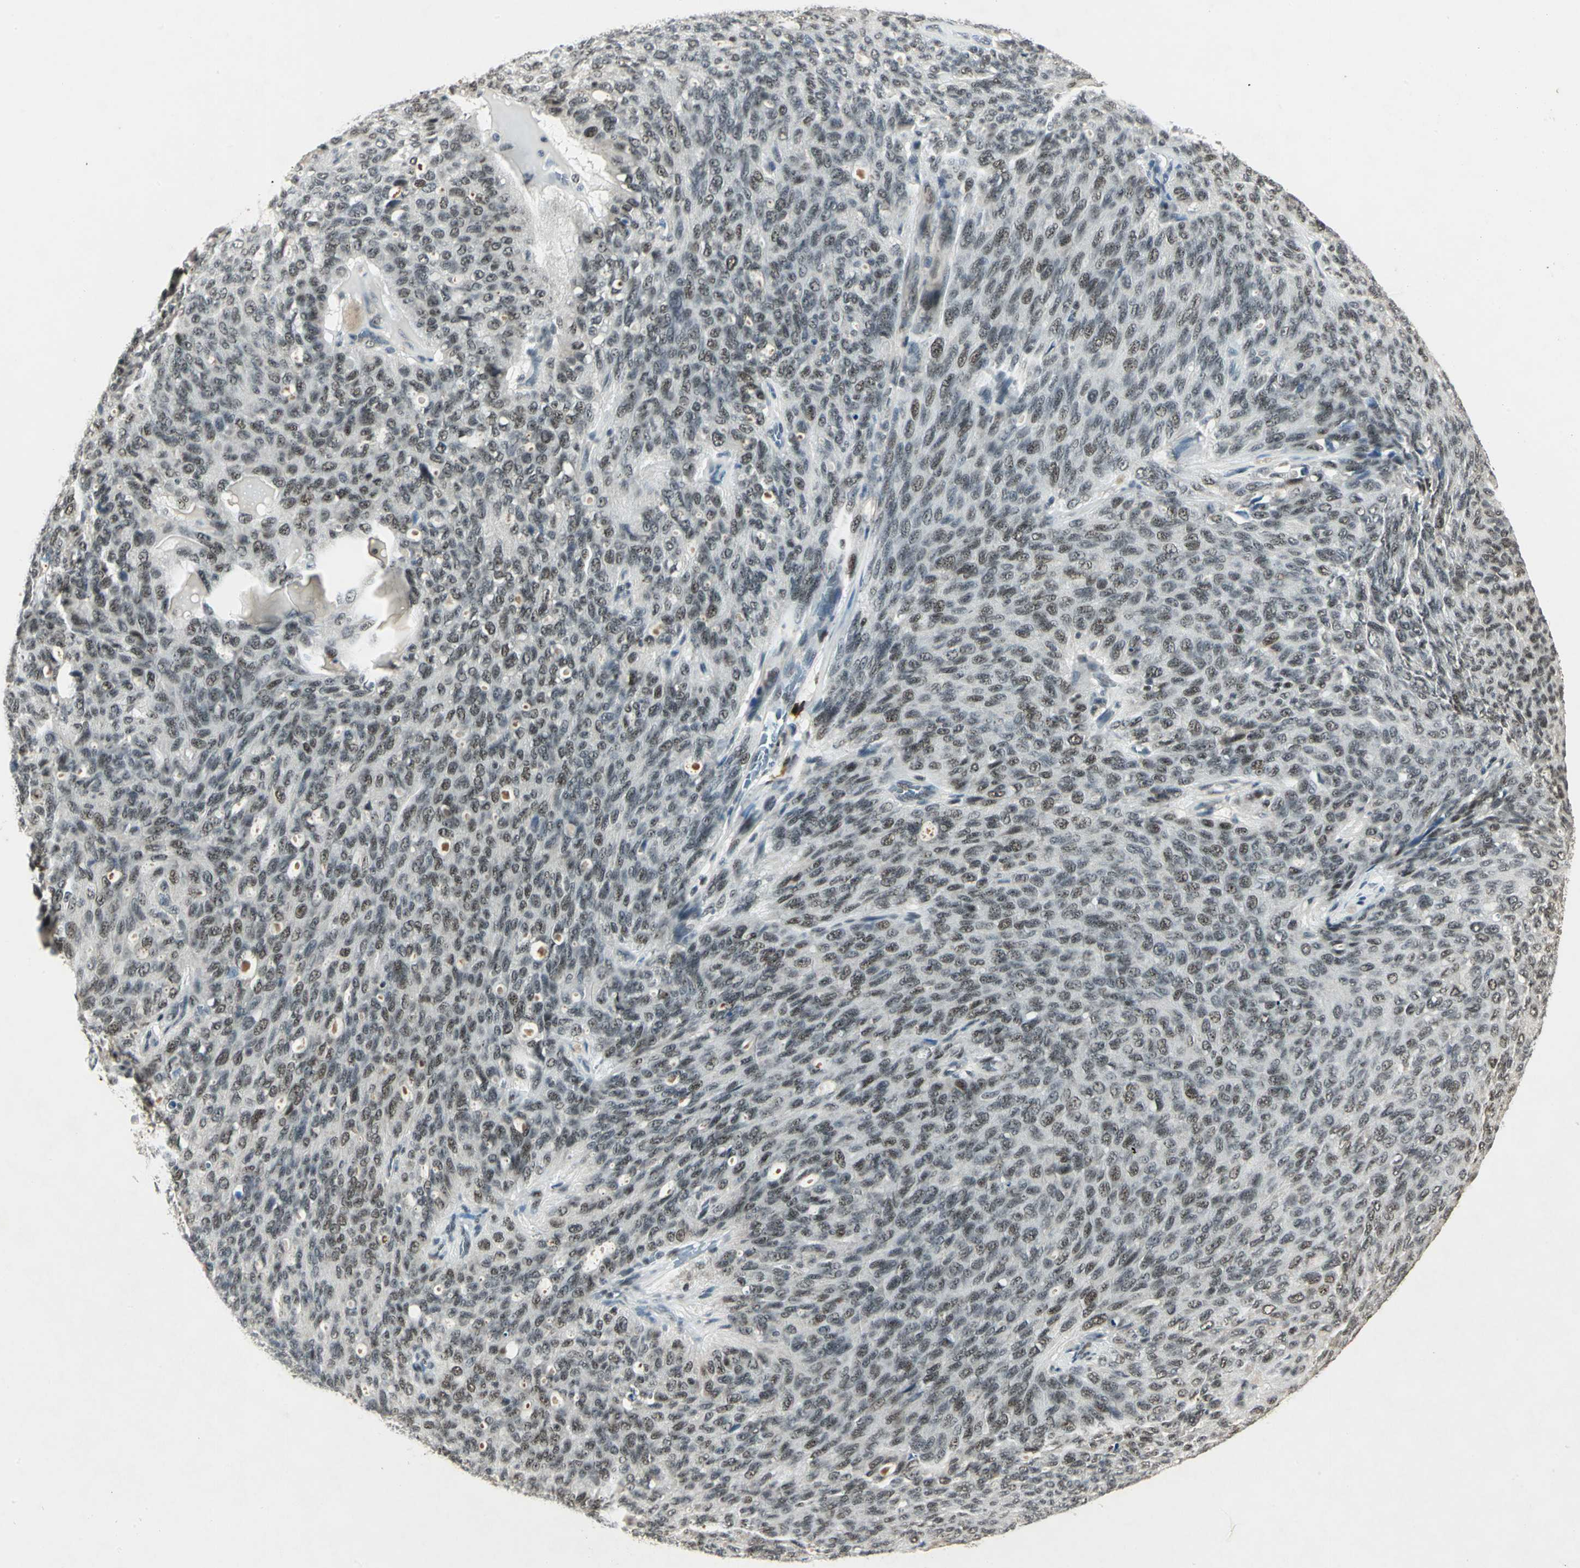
{"staining": {"intensity": "moderate", "quantity": ">75%", "location": "nuclear"}, "tissue": "ovarian cancer", "cell_type": "Tumor cells", "image_type": "cancer", "snomed": [{"axis": "morphology", "description": "Carcinoma, endometroid"}, {"axis": "topography", "description": "Ovary"}], "caption": "Immunohistochemical staining of human ovarian cancer reveals medium levels of moderate nuclear protein expression in about >75% of tumor cells. (Stains: DAB in brown, nuclei in blue, Microscopy: brightfield microscopy at high magnification).", "gene": "CCNT1", "patient": {"sex": "female", "age": 60}}